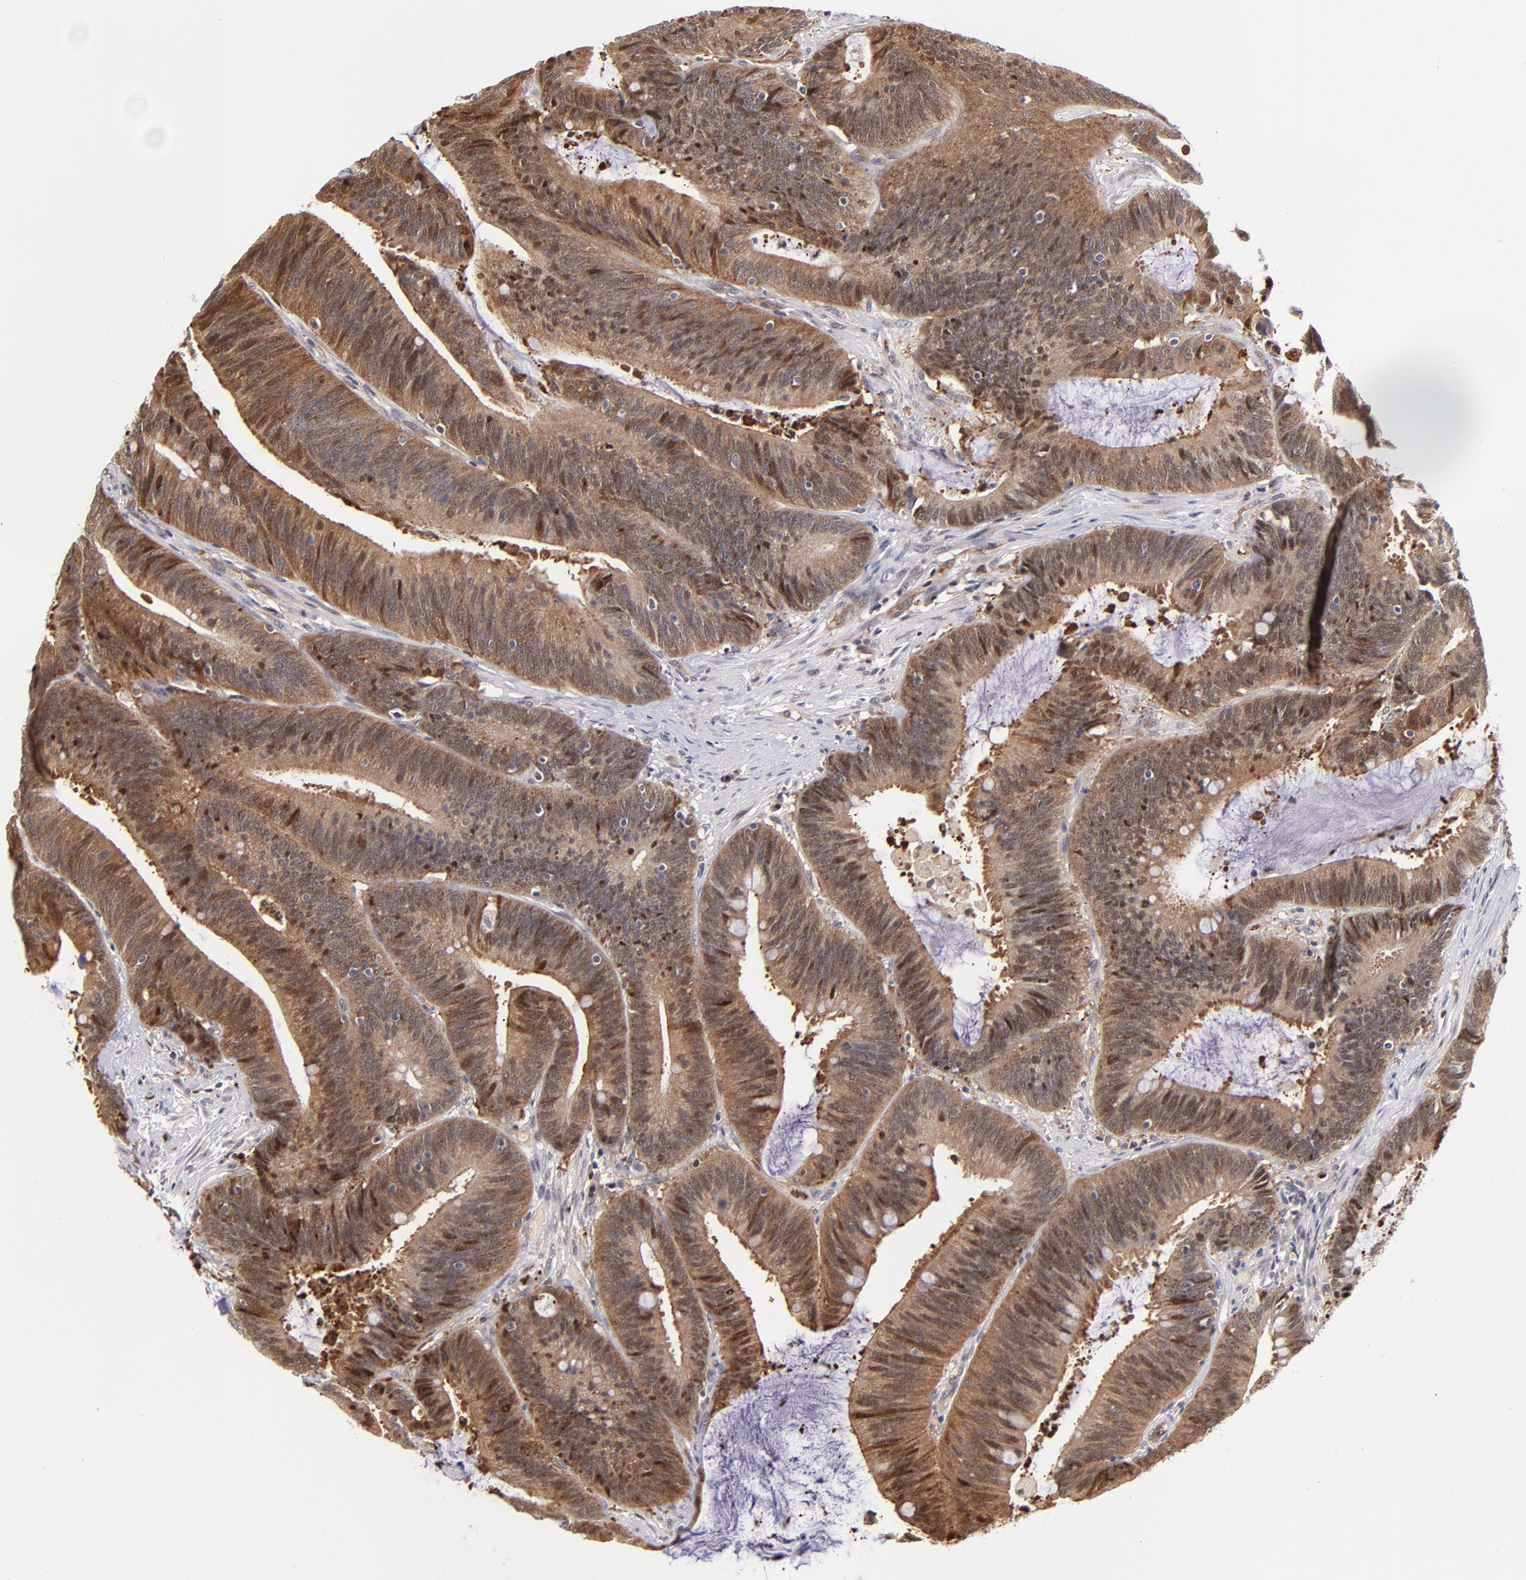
{"staining": {"intensity": "moderate", "quantity": ">75%", "location": "cytoplasmic/membranous,nuclear"}, "tissue": "colorectal cancer", "cell_type": "Tumor cells", "image_type": "cancer", "snomed": [{"axis": "morphology", "description": "Adenocarcinoma, NOS"}, {"axis": "topography", "description": "Rectum"}], "caption": "Human colorectal adenocarcinoma stained for a protein (brown) shows moderate cytoplasmic/membranous and nuclear positive staining in about >75% of tumor cells.", "gene": "YWHAB", "patient": {"sex": "female", "age": 66}}